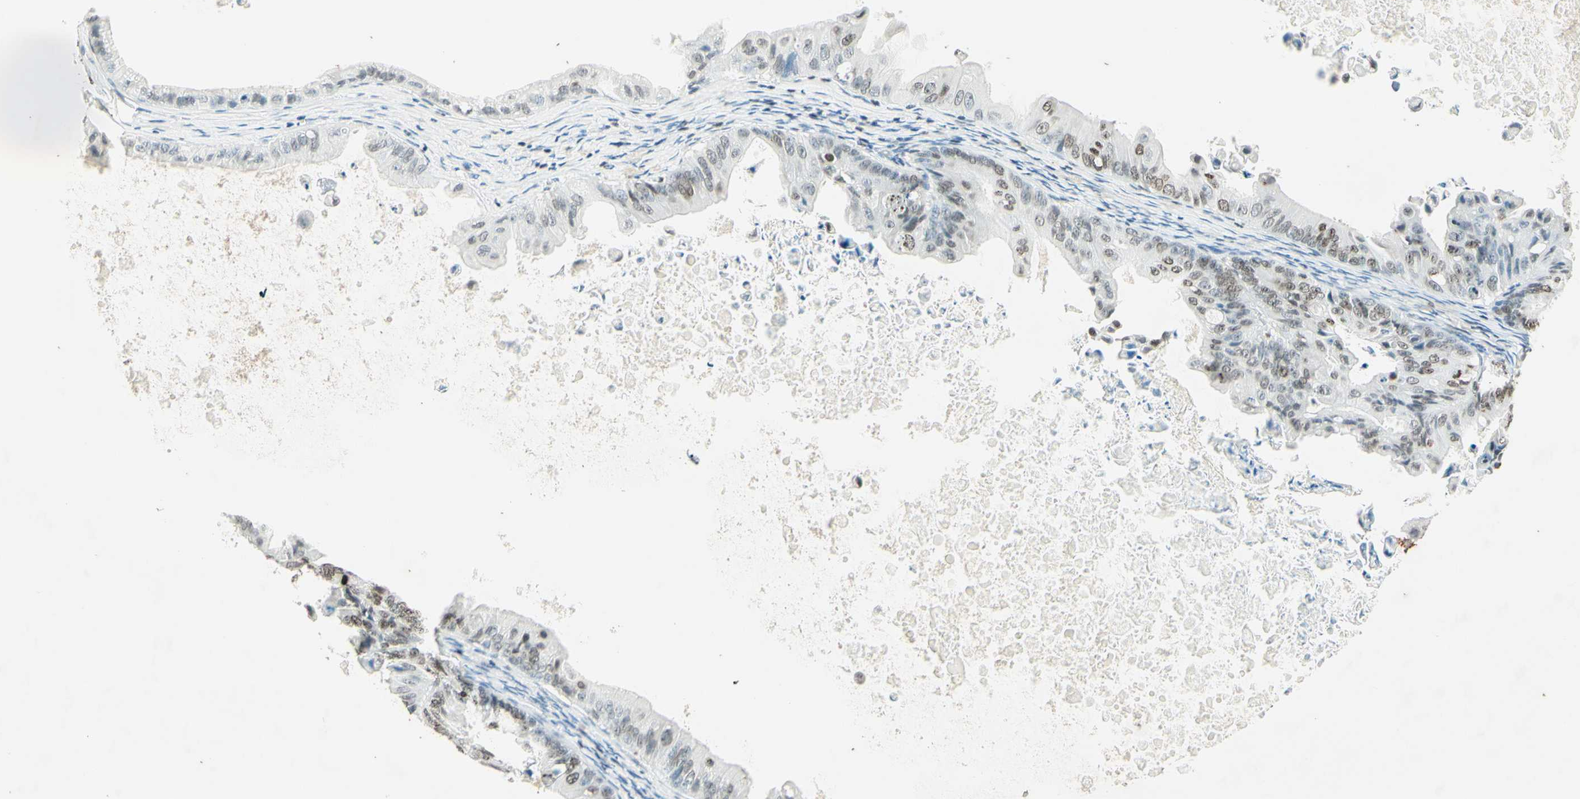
{"staining": {"intensity": "weak", "quantity": "25%-75%", "location": "nuclear"}, "tissue": "ovarian cancer", "cell_type": "Tumor cells", "image_type": "cancer", "snomed": [{"axis": "morphology", "description": "Cystadenocarcinoma, mucinous, NOS"}, {"axis": "topography", "description": "Ovary"}], "caption": "Immunohistochemical staining of human ovarian mucinous cystadenocarcinoma displays weak nuclear protein positivity in about 25%-75% of tumor cells. Ihc stains the protein of interest in brown and the nuclei are stained blue.", "gene": "MSH2", "patient": {"sex": "female", "age": 37}}